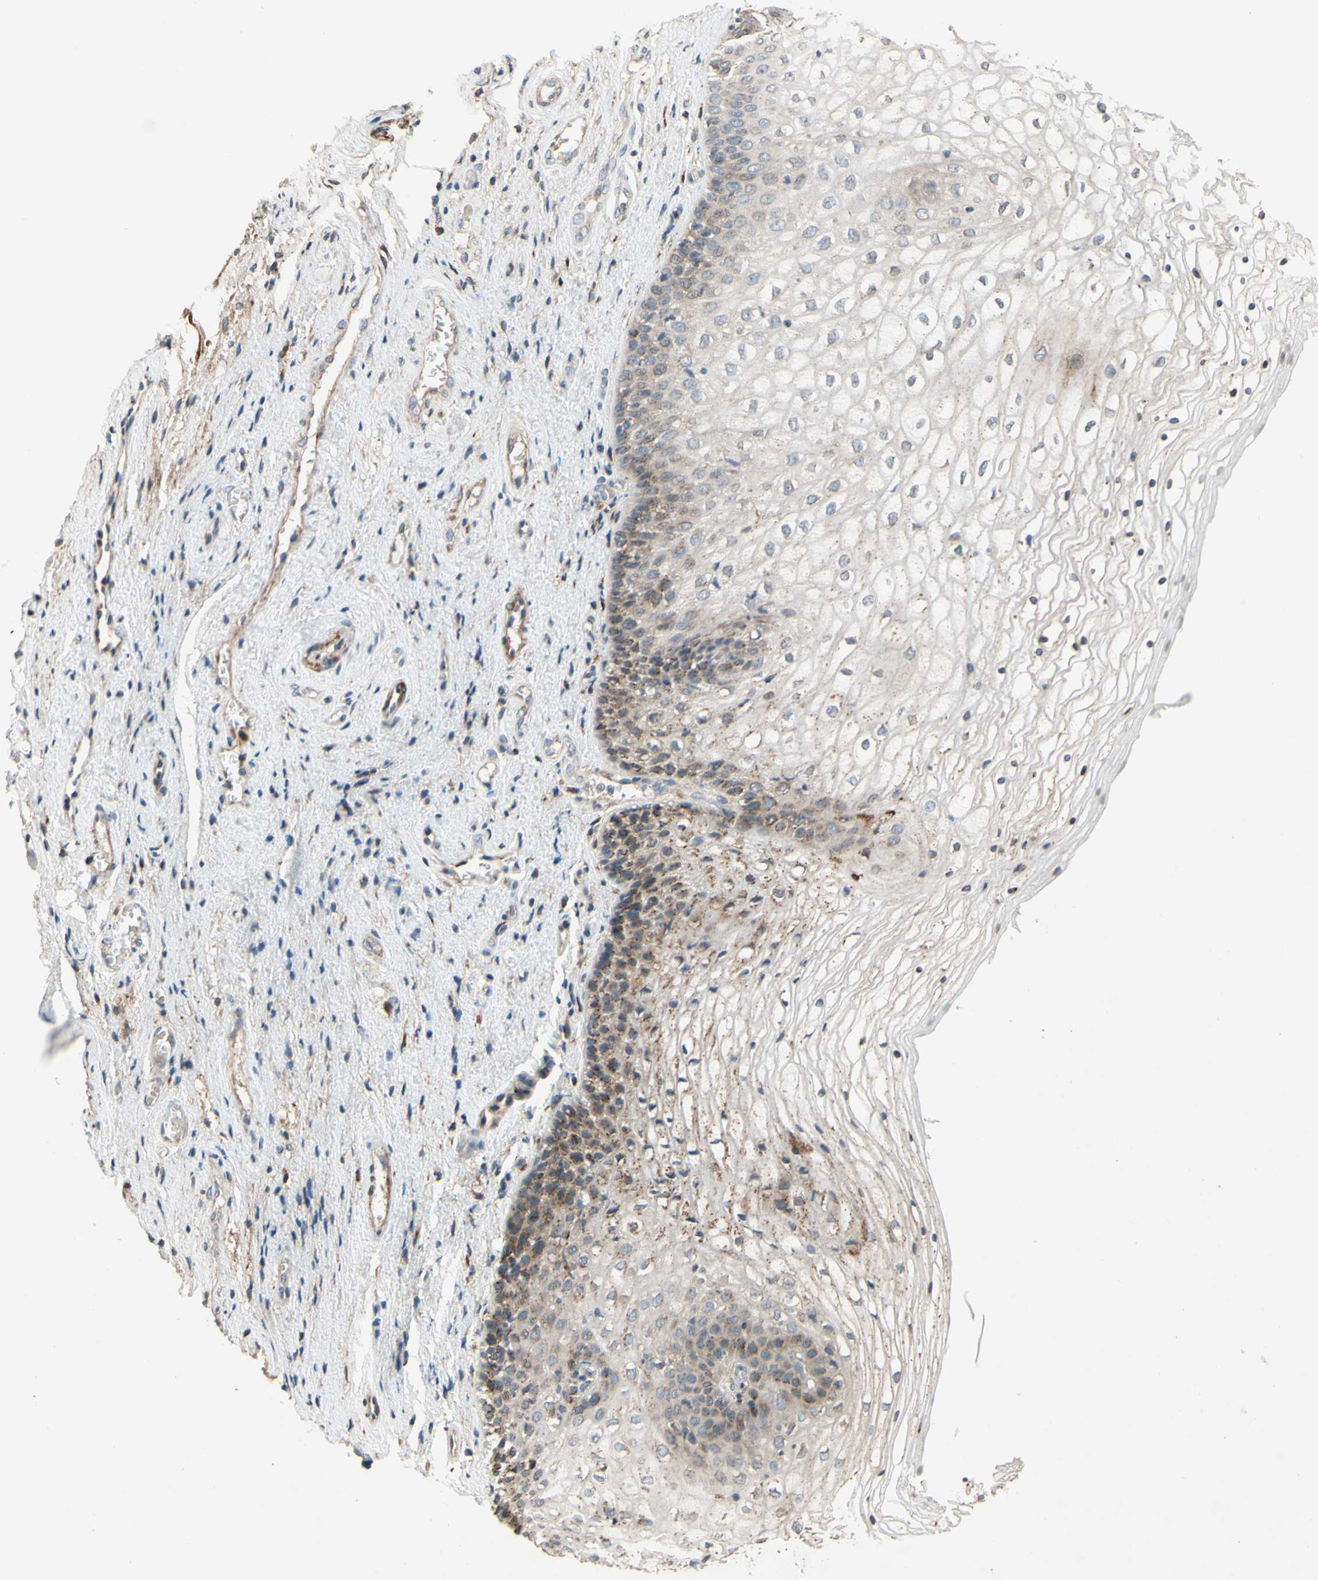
{"staining": {"intensity": "strong", "quantity": "25%-75%", "location": "cytoplasmic/membranous"}, "tissue": "vagina", "cell_type": "Squamous epithelial cells", "image_type": "normal", "snomed": [{"axis": "morphology", "description": "Normal tissue, NOS"}, {"axis": "topography", "description": "Vagina"}], "caption": "Protein analysis of normal vagina demonstrates strong cytoplasmic/membranous staining in approximately 25%-75% of squamous epithelial cells. (DAB (3,3'-diaminobenzidine) IHC, brown staining for protein, blue staining for nuclei).", "gene": "PTPRU", "patient": {"sex": "female", "age": 34}}